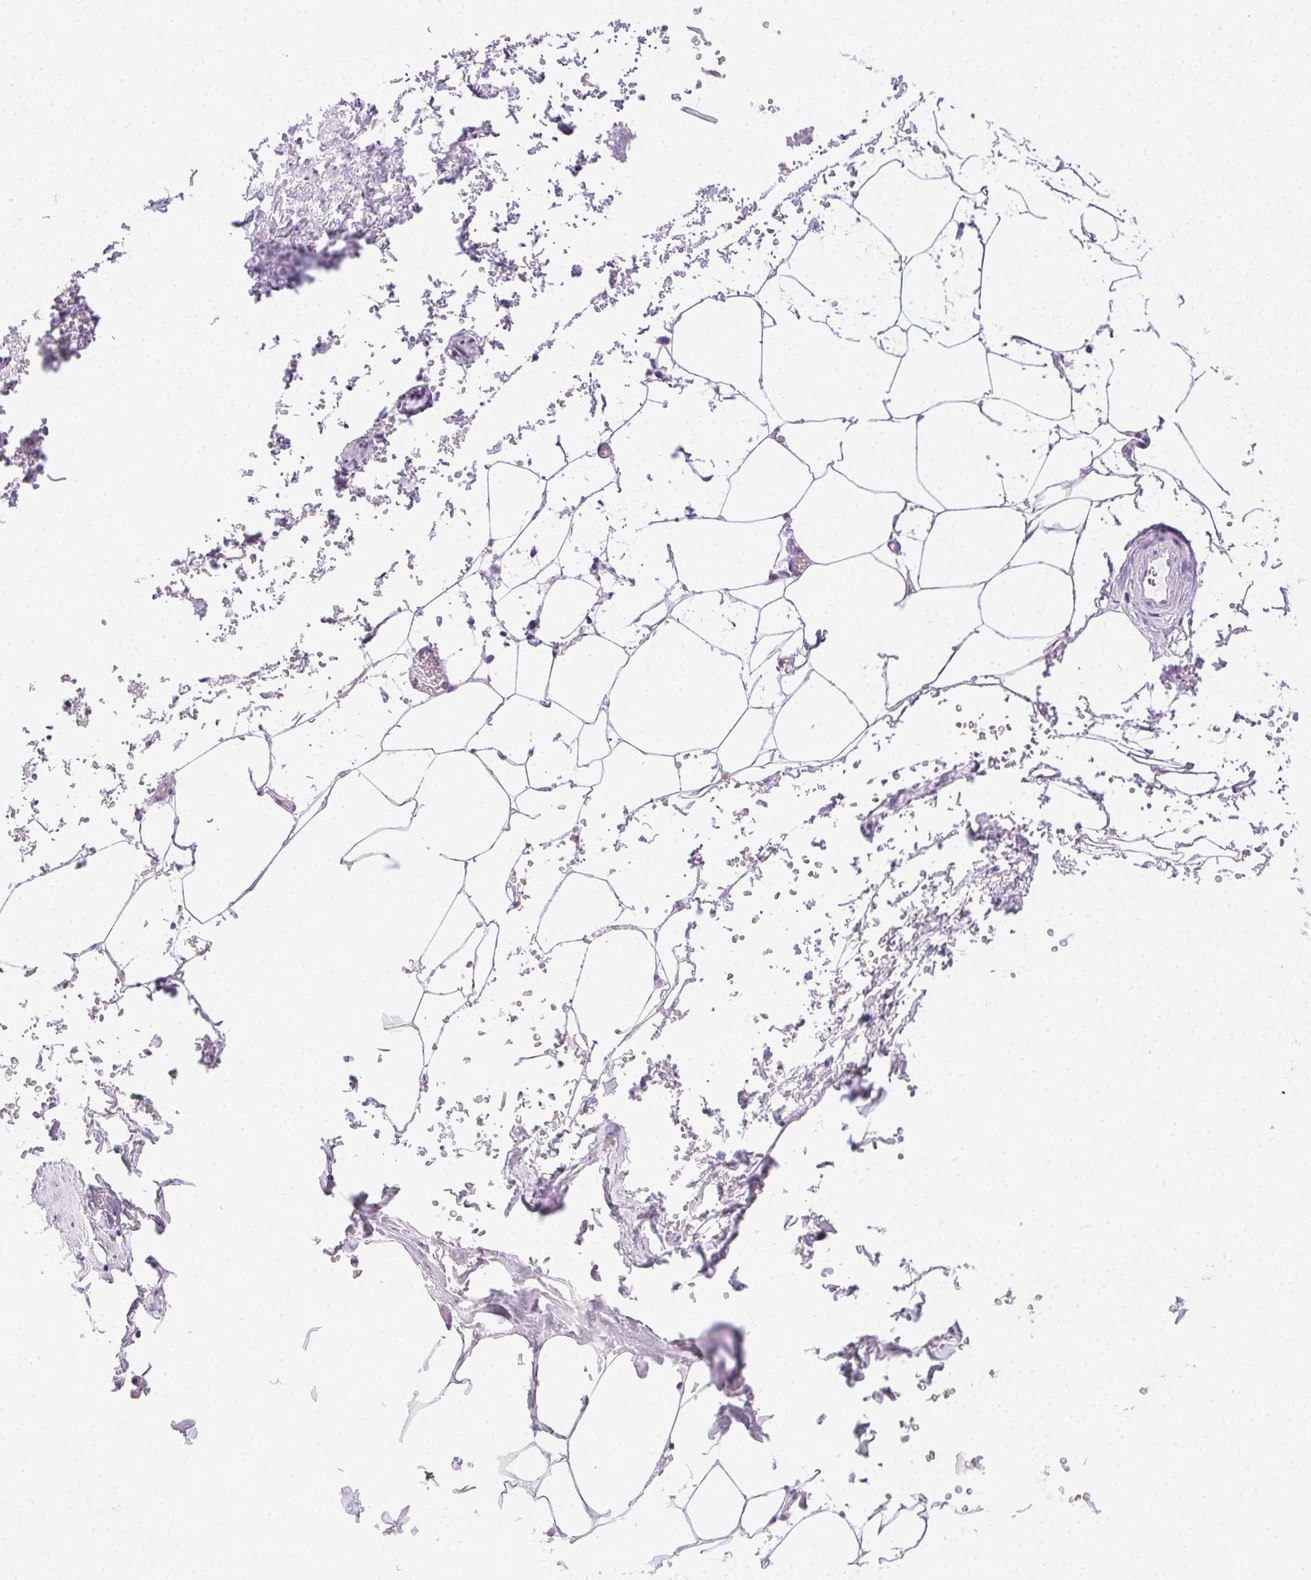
{"staining": {"intensity": "negative", "quantity": "none", "location": "none"}, "tissue": "adipose tissue", "cell_type": "Adipocytes", "image_type": "normal", "snomed": [{"axis": "morphology", "description": "Normal tissue, NOS"}, {"axis": "topography", "description": "Prostate"}, {"axis": "topography", "description": "Peripheral nerve tissue"}], "caption": "The histopathology image displays no staining of adipocytes in normal adipose tissue.", "gene": "C20orf85", "patient": {"sex": "male", "age": 55}}